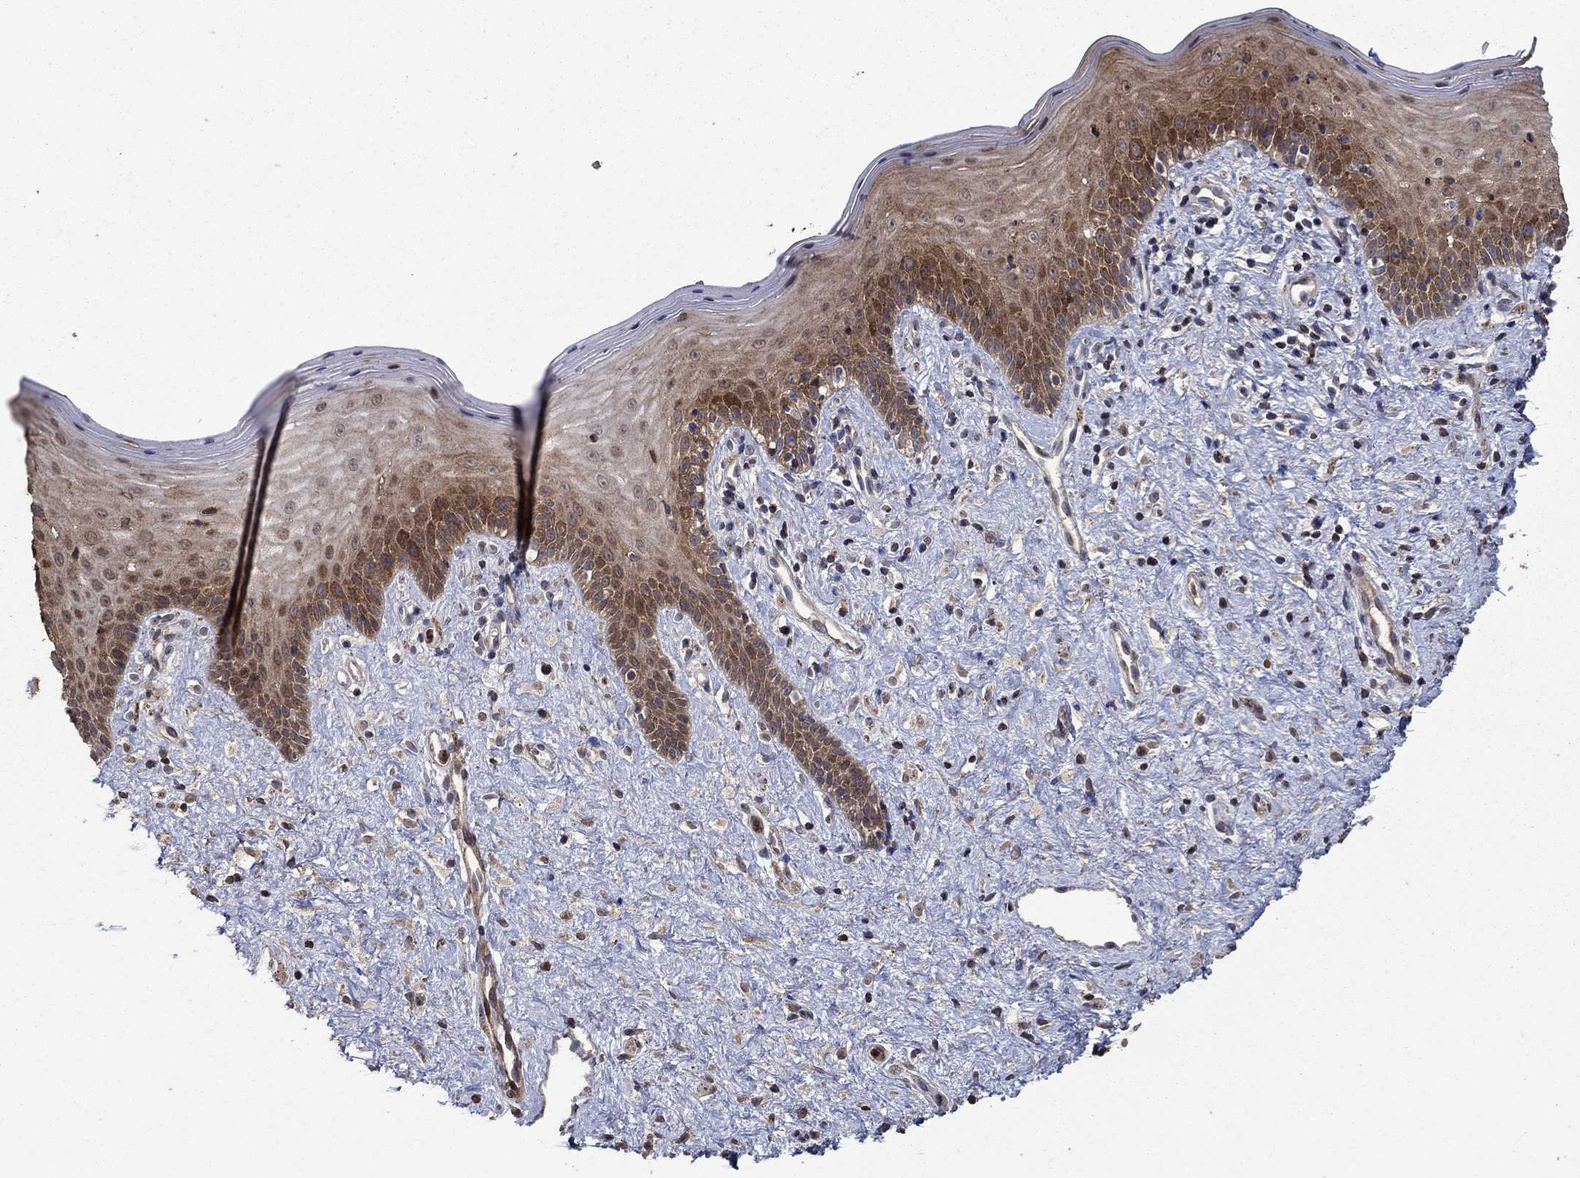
{"staining": {"intensity": "moderate", "quantity": "25%-75%", "location": "cytoplasmic/membranous"}, "tissue": "vagina", "cell_type": "Squamous epithelial cells", "image_type": "normal", "snomed": [{"axis": "morphology", "description": "Normal tissue, NOS"}, {"axis": "topography", "description": "Vagina"}], "caption": "Immunohistochemistry (IHC) image of benign vagina stained for a protein (brown), which reveals medium levels of moderate cytoplasmic/membranous staining in about 25%-75% of squamous epithelial cells.", "gene": "DVL1", "patient": {"sex": "female", "age": 47}}